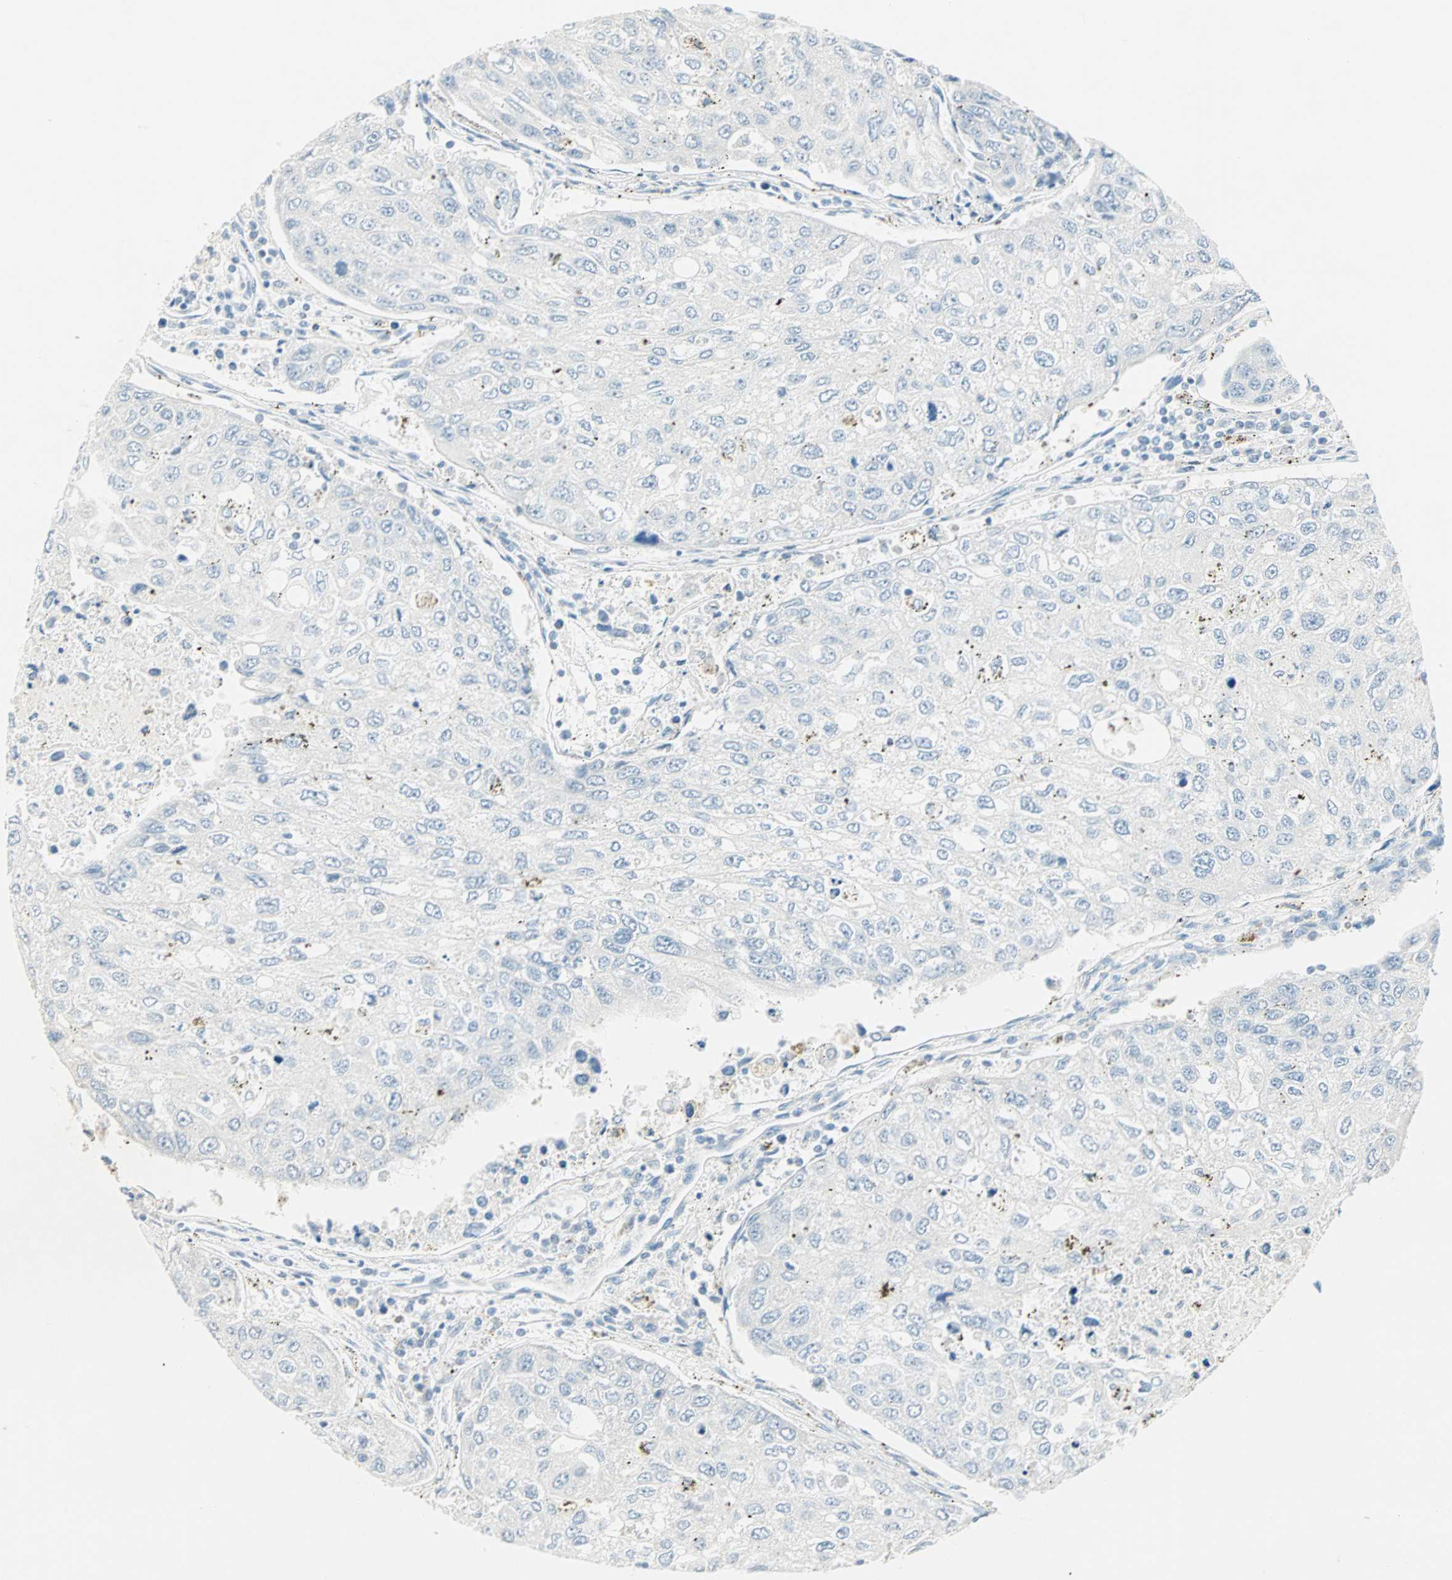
{"staining": {"intensity": "negative", "quantity": "none", "location": "none"}, "tissue": "urothelial cancer", "cell_type": "Tumor cells", "image_type": "cancer", "snomed": [{"axis": "morphology", "description": "Urothelial carcinoma, High grade"}, {"axis": "topography", "description": "Lymph node"}, {"axis": "topography", "description": "Urinary bladder"}], "caption": "High-grade urothelial carcinoma was stained to show a protein in brown. There is no significant positivity in tumor cells.", "gene": "SULT1C2", "patient": {"sex": "male", "age": 51}}